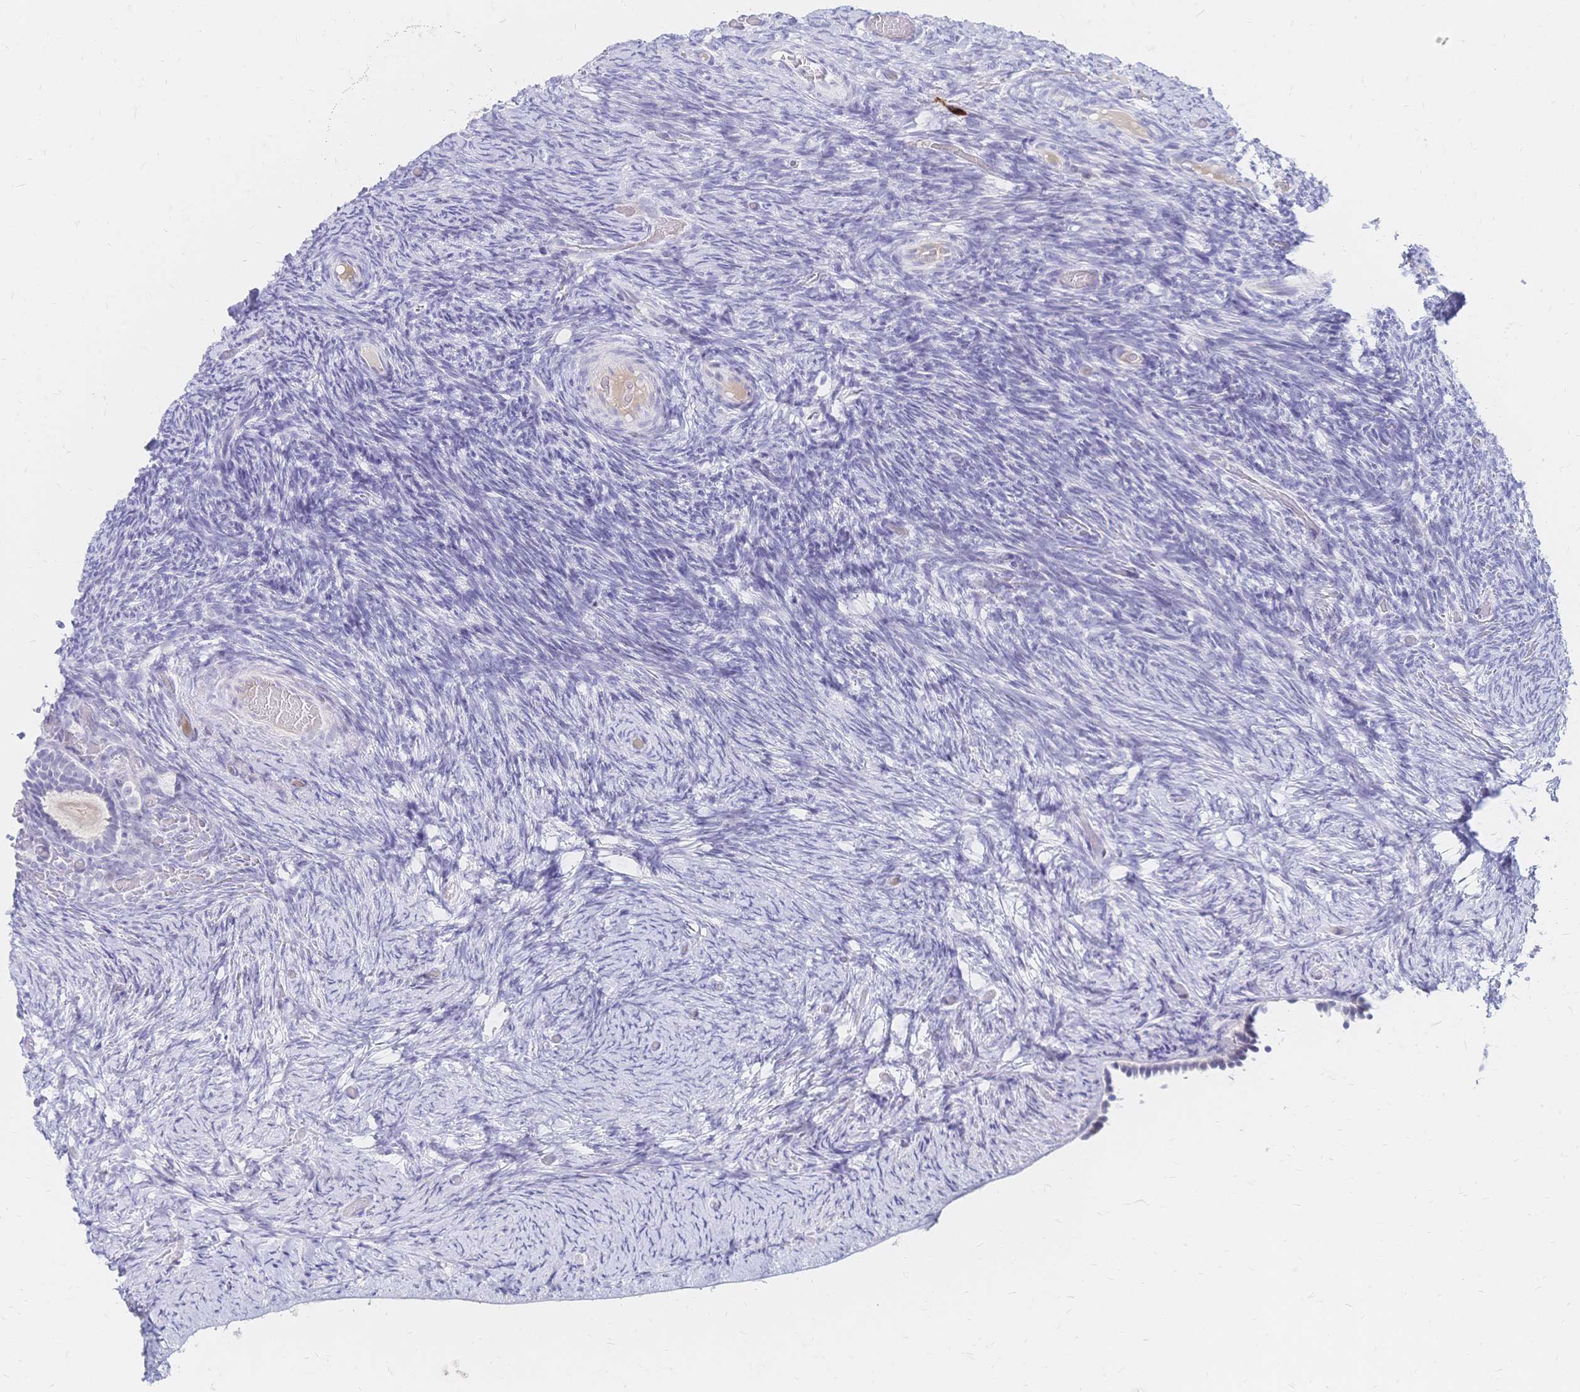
{"staining": {"intensity": "negative", "quantity": "none", "location": "none"}, "tissue": "ovary", "cell_type": "Follicle cells", "image_type": "normal", "snomed": [{"axis": "morphology", "description": "Normal tissue, NOS"}, {"axis": "topography", "description": "Ovary"}], "caption": "Immunohistochemistry of normal human ovary displays no positivity in follicle cells. (Stains: DAB immunohistochemistry (IHC) with hematoxylin counter stain, Microscopy: brightfield microscopy at high magnification).", "gene": "PSORS1C2", "patient": {"sex": "female", "age": 34}}